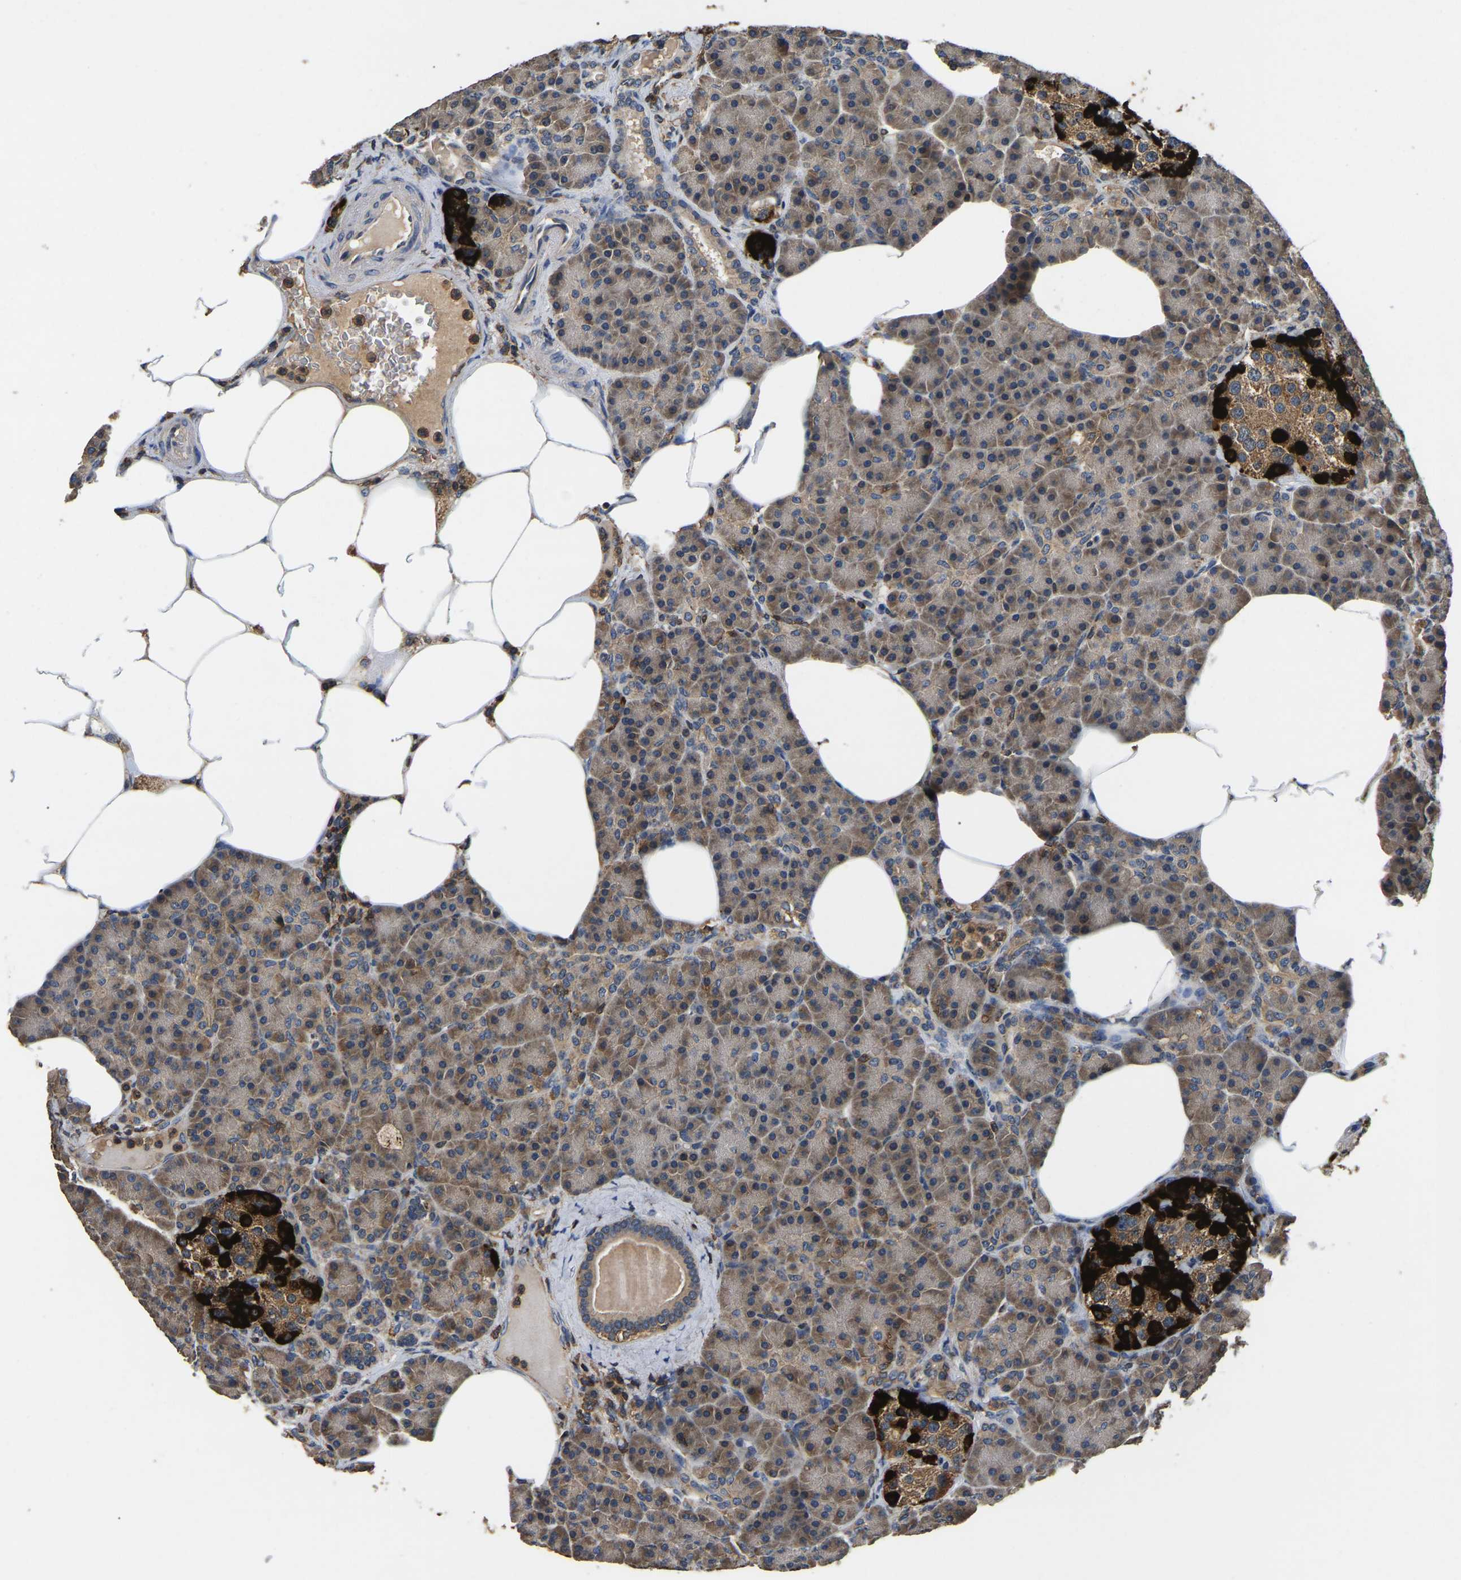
{"staining": {"intensity": "moderate", "quantity": "25%-75%", "location": "cytoplasmic/membranous"}, "tissue": "pancreas", "cell_type": "Exocrine glandular cells", "image_type": "normal", "snomed": [{"axis": "morphology", "description": "Normal tissue, NOS"}, {"axis": "topography", "description": "Pancreas"}], "caption": "A brown stain highlights moderate cytoplasmic/membranous positivity of a protein in exocrine glandular cells of benign pancreas. (Brightfield microscopy of DAB IHC at high magnification).", "gene": "SMPD2", "patient": {"sex": "female", "age": 70}}